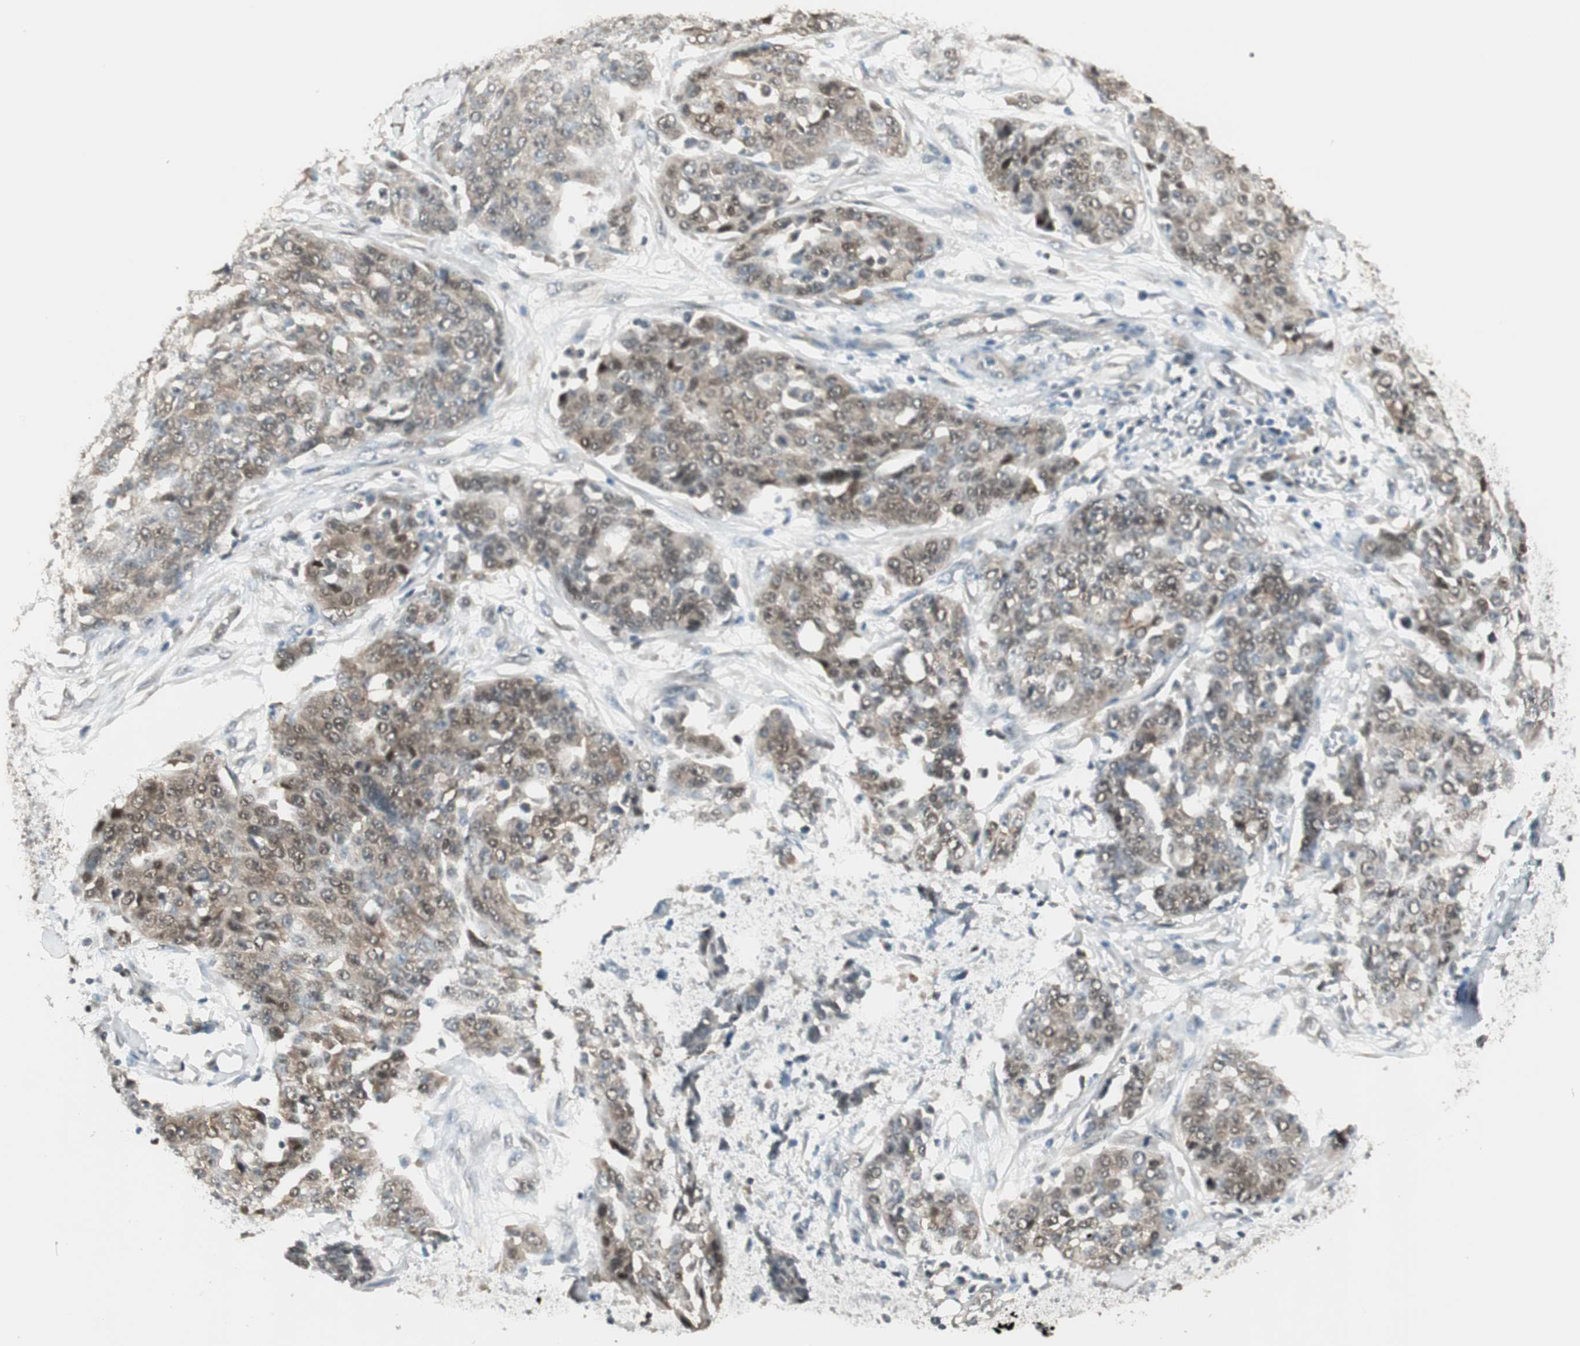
{"staining": {"intensity": "weak", "quantity": "25%-75%", "location": "nuclear"}, "tissue": "ovarian cancer", "cell_type": "Tumor cells", "image_type": "cancer", "snomed": [{"axis": "morphology", "description": "Cystadenocarcinoma, serous, NOS"}, {"axis": "topography", "description": "Soft tissue"}, {"axis": "topography", "description": "Ovary"}], "caption": "An immunohistochemistry histopathology image of neoplastic tissue is shown. Protein staining in brown shows weak nuclear positivity in ovarian cancer (serous cystadenocarcinoma) within tumor cells.", "gene": "USP5", "patient": {"sex": "female", "age": 57}}